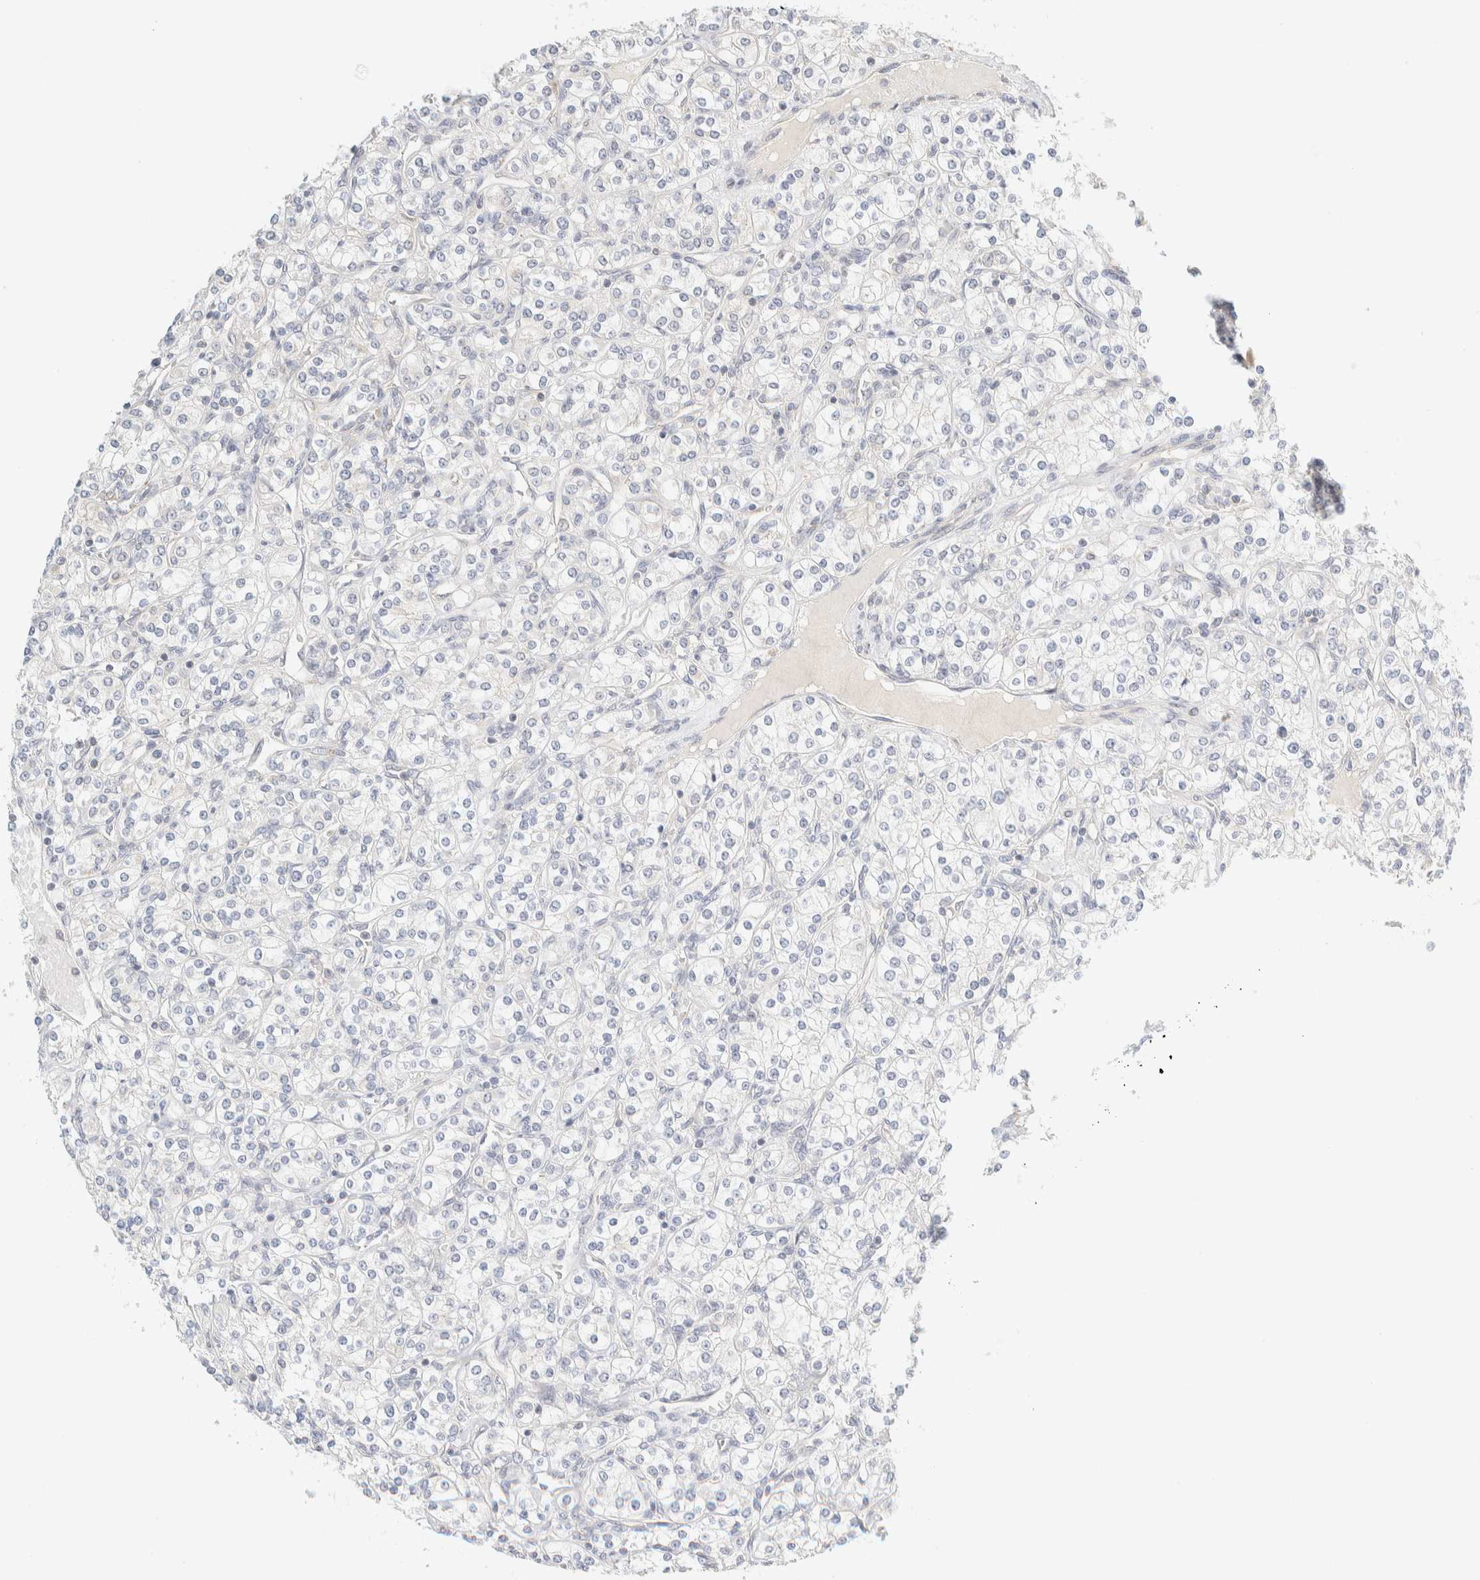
{"staining": {"intensity": "negative", "quantity": "none", "location": "none"}, "tissue": "renal cancer", "cell_type": "Tumor cells", "image_type": "cancer", "snomed": [{"axis": "morphology", "description": "Adenocarcinoma, NOS"}, {"axis": "topography", "description": "Kidney"}], "caption": "An image of human renal cancer is negative for staining in tumor cells. The staining was performed using DAB (3,3'-diaminobenzidine) to visualize the protein expression in brown, while the nuclei were stained in blue with hematoxylin (Magnification: 20x).", "gene": "PCYT2", "patient": {"sex": "male", "age": 77}}